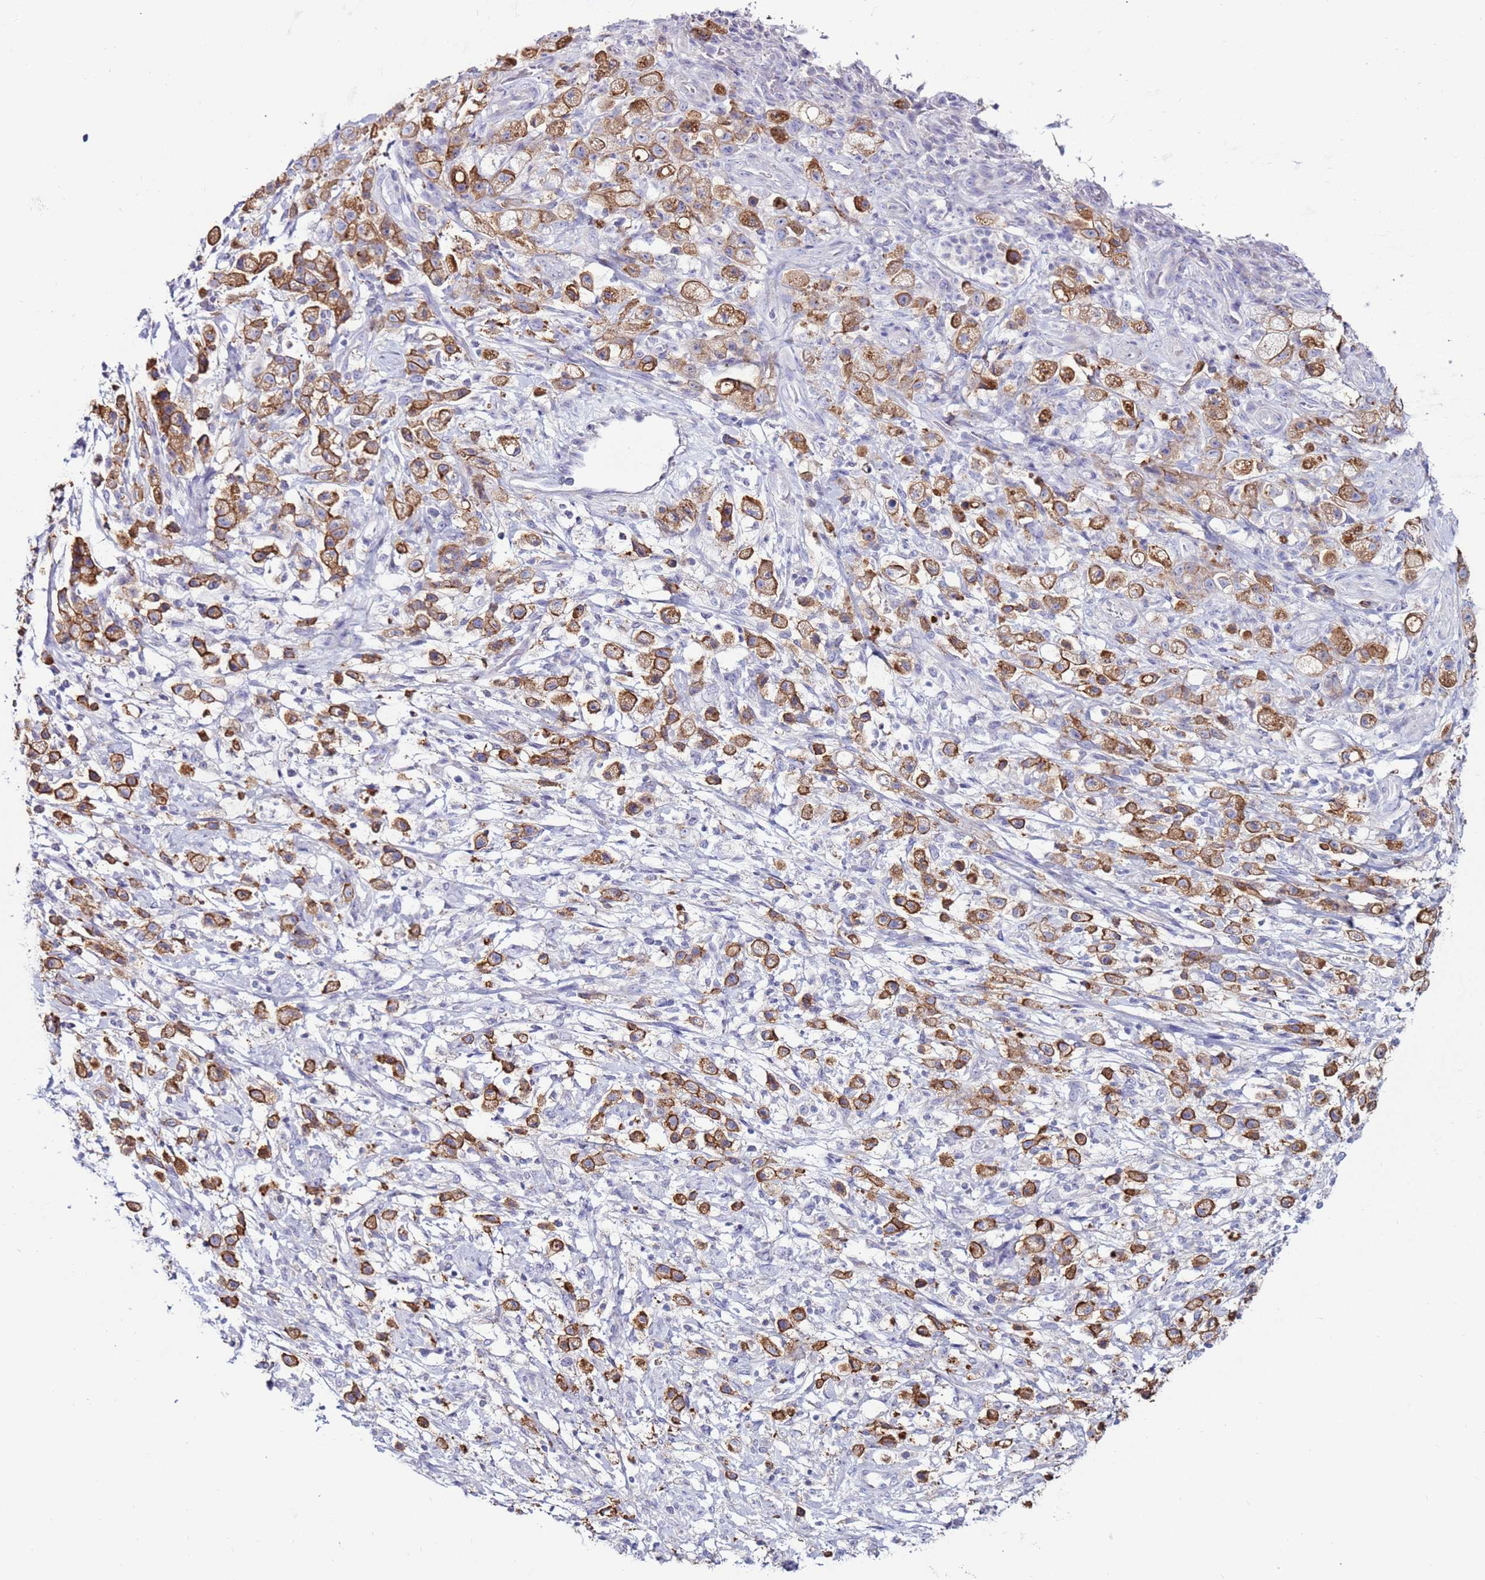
{"staining": {"intensity": "strong", "quantity": ">75%", "location": "cytoplasmic/membranous"}, "tissue": "stomach cancer", "cell_type": "Tumor cells", "image_type": "cancer", "snomed": [{"axis": "morphology", "description": "Adenocarcinoma, NOS"}, {"axis": "topography", "description": "Stomach"}], "caption": "The immunohistochemical stain highlights strong cytoplasmic/membranous positivity in tumor cells of stomach adenocarcinoma tissue.", "gene": "GPN3", "patient": {"sex": "female", "age": 60}}